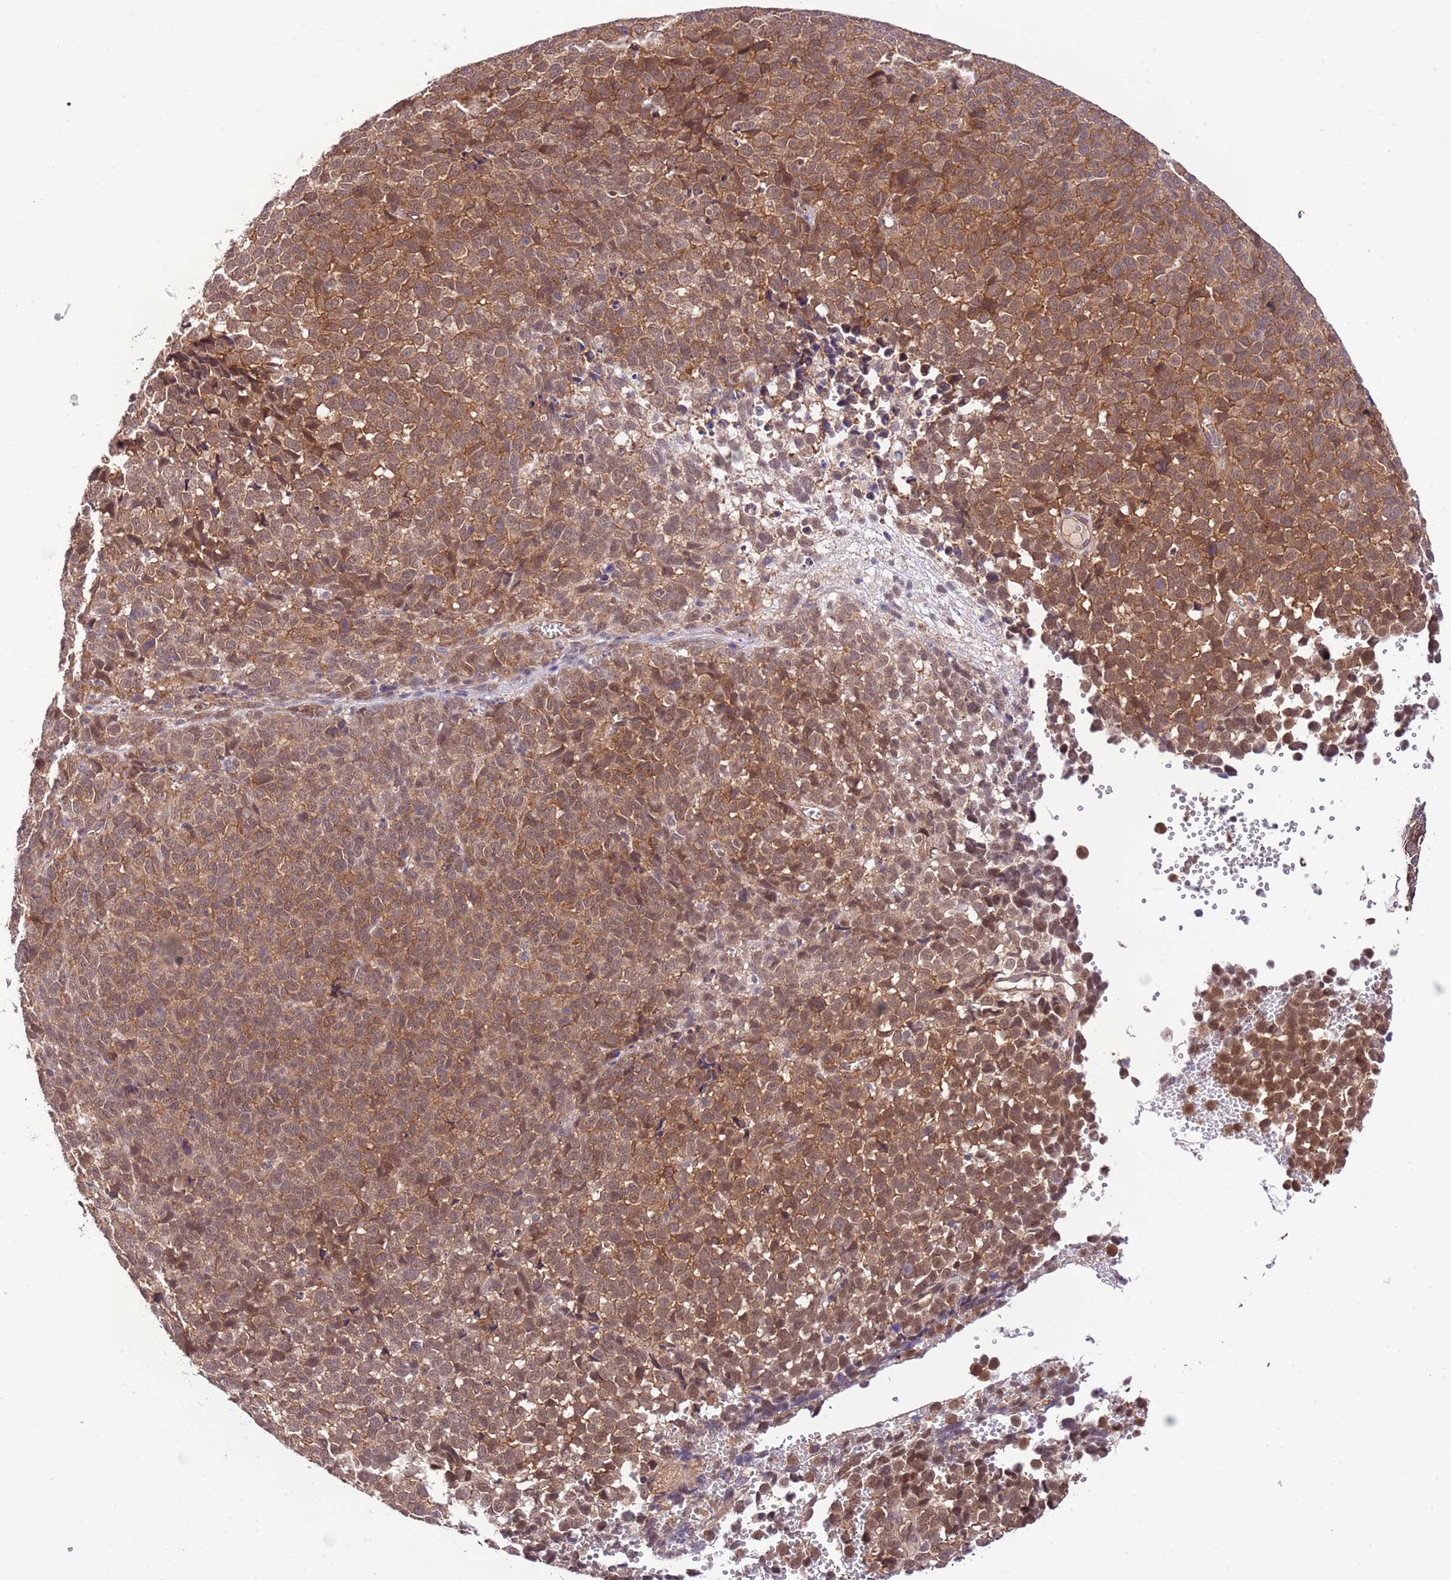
{"staining": {"intensity": "moderate", "quantity": ">75%", "location": "cytoplasmic/membranous"}, "tissue": "melanoma", "cell_type": "Tumor cells", "image_type": "cancer", "snomed": [{"axis": "morphology", "description": "Malignant melanoma, NOS"}, {"axis": "topography", "description": "Nose, NOS"}], "caption": "Malignant melanoma was stained to show a protein in brown. There is medium levels of moderate cytoplasmic/membranous positivity in approximately >75% of tumor cells.", "gene": "DONSON", "patient": {"sex": "female", "age": 48}}